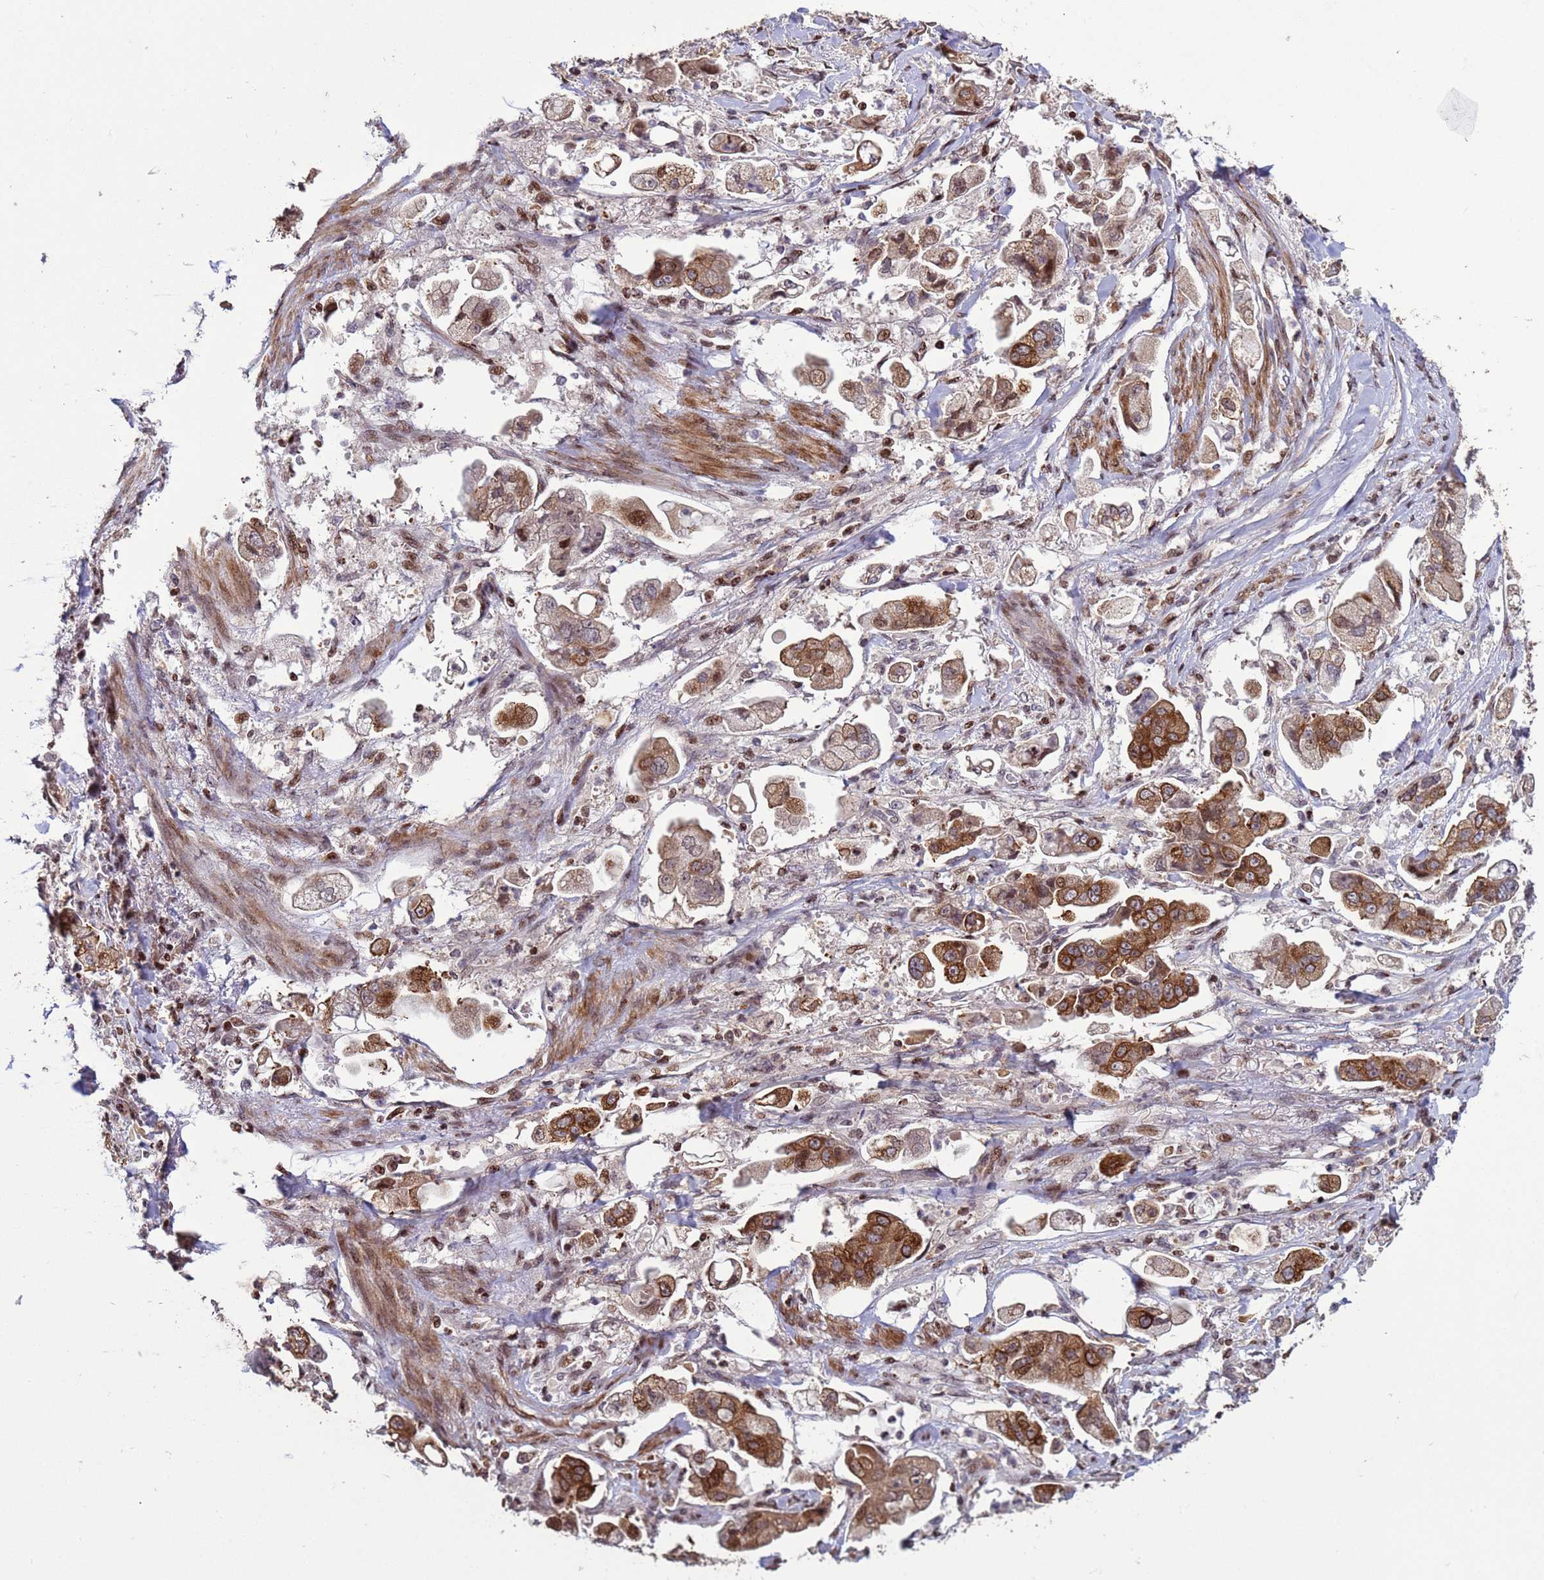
{"staining": {"intensity": "moderate", "quantity": ">75%", "location": "cytoplasmic/membranous,nuclear"}, "tissue": "stomach cancer", "cell_type": "Tumor cells", "image_type": "cancer", "snomed": [{"axis": "morphology", "description": "Adenocarcinoma, NOS"}, {"axis": "topography", "description": "Stomach"}], "caption": "IHC (DAB) staining of stomach adenocarcinoma displays moderate cytoplasmic/membranous and nuclear protein staining in about >75% of tumor cells. The staining is performed using DAB (3,3'-diaminobenzidine) brown chromogen to label protein expression. The nuclei are counter-stained blue using hematoxylin.", "gene": "HGH1", "patient": {"sex": "male", "age": 62}}